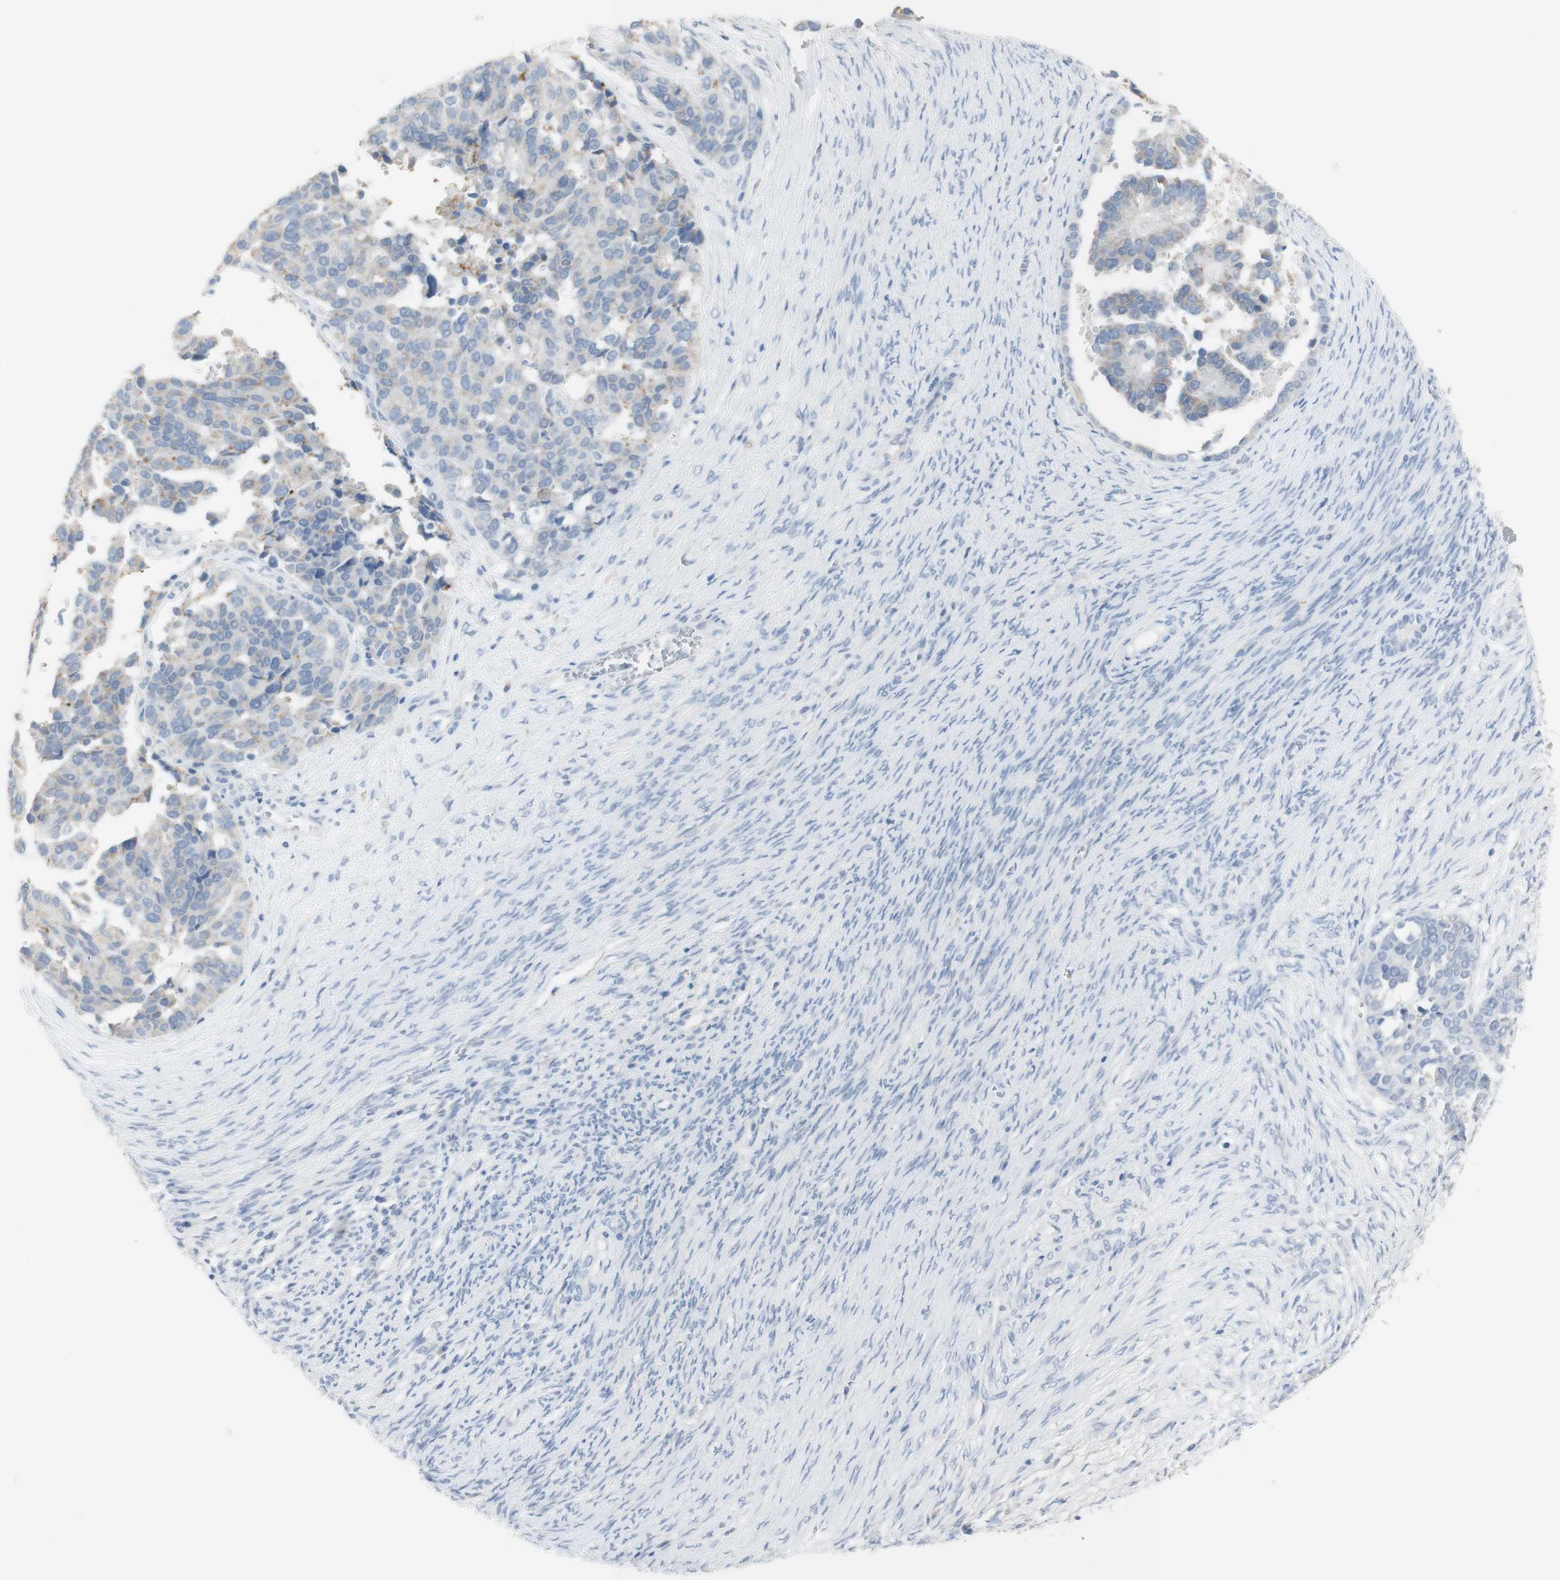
{"staining": {"intensity": "negative", "quantity": "none", "location": "none"}, "tissue": "ovarian cancer", "cell_type": "Tumor cells", "image_type": "cancer", "snomed": [{"axis": "morphology", "description": "Cystadenocarcinoma, serous, NOS"}, {"axis": "topography", "description": "Ovary"}], "caption": "Immunohistochemistry of ovarian serous cystadenocarcinoma shows no staining in tumor cells.", "gene": "ART3", "patient": {"sex": "female", "age": 44}}